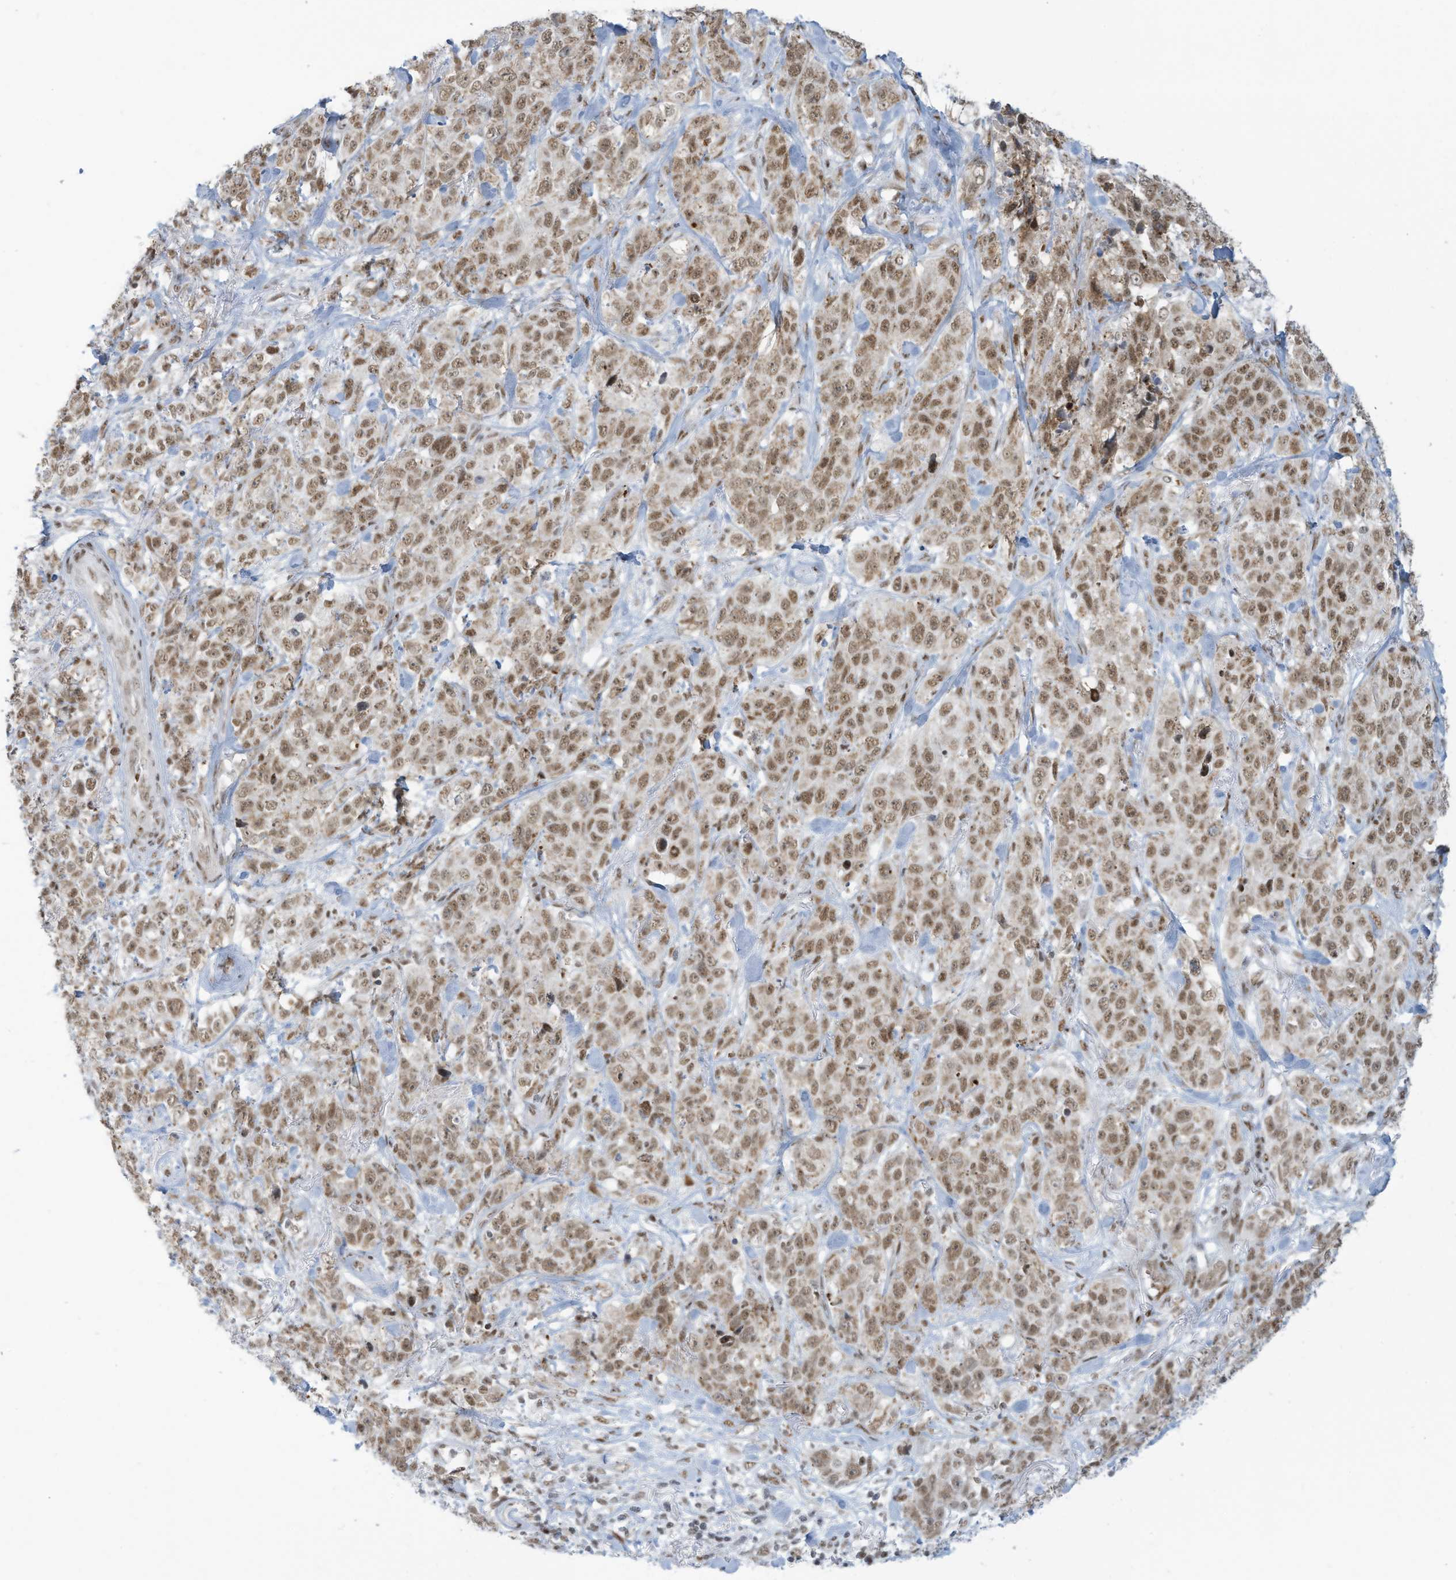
{"staining": {"intensity": "moderate", "quantity": ">75%", "location": "nuclear"}, "tissue": "stomach cancer", "cell_type": "Tumor cells", "image_type": "cancer", "snomed": [{"axis": "morphology", "description": "Adenocarcinoma, NOS"}, {"axis": "topography", "description": "Stomach"}], "caption": "Protein analysis of adenocarcinoma (stomach) tissue demonstrates moderate nuclear expression in approximately >75% of tumor cells.", "gene": "ECT2L", "patient": {"sex": "male", "age": 48}}